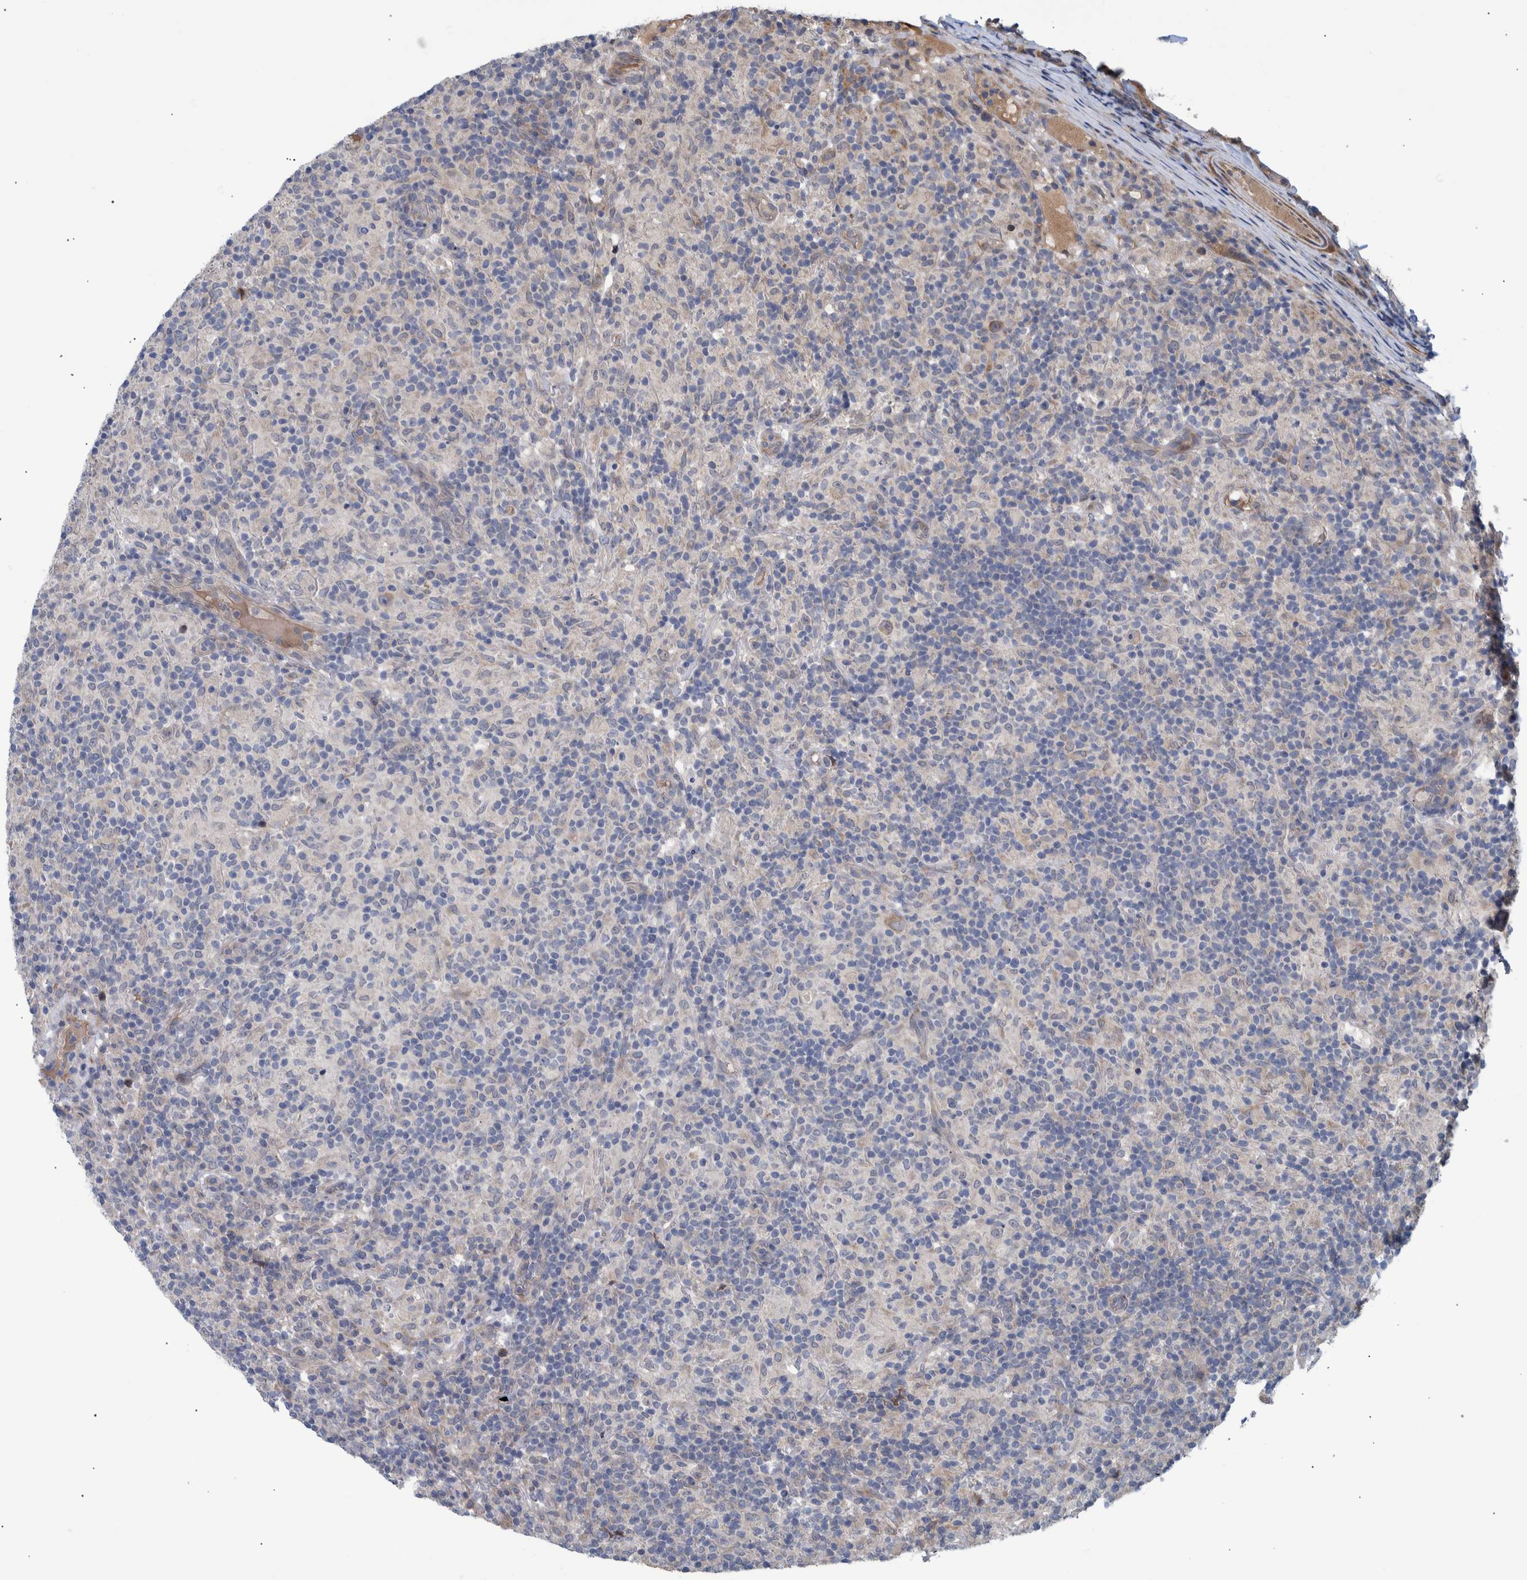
{"staining": {"intensity": "weak", "quantity": "<25%", "location": "cytoplasmic/membranous"}, "tissue": "lymphoma", "cell_type": "Tumor cells", "image_type": "cancer", "snomed": [{"axis": "morphology", "description": "Hodgkin's disease, NOS"}, {"axis": "topography", "description": "Lymph node"}], "caption": "Protein analysis of lymphoma displays no significant staining in tumor cells.", "gene": "B3GNTL1", "patient": {"sex": "male", "age": 70}}